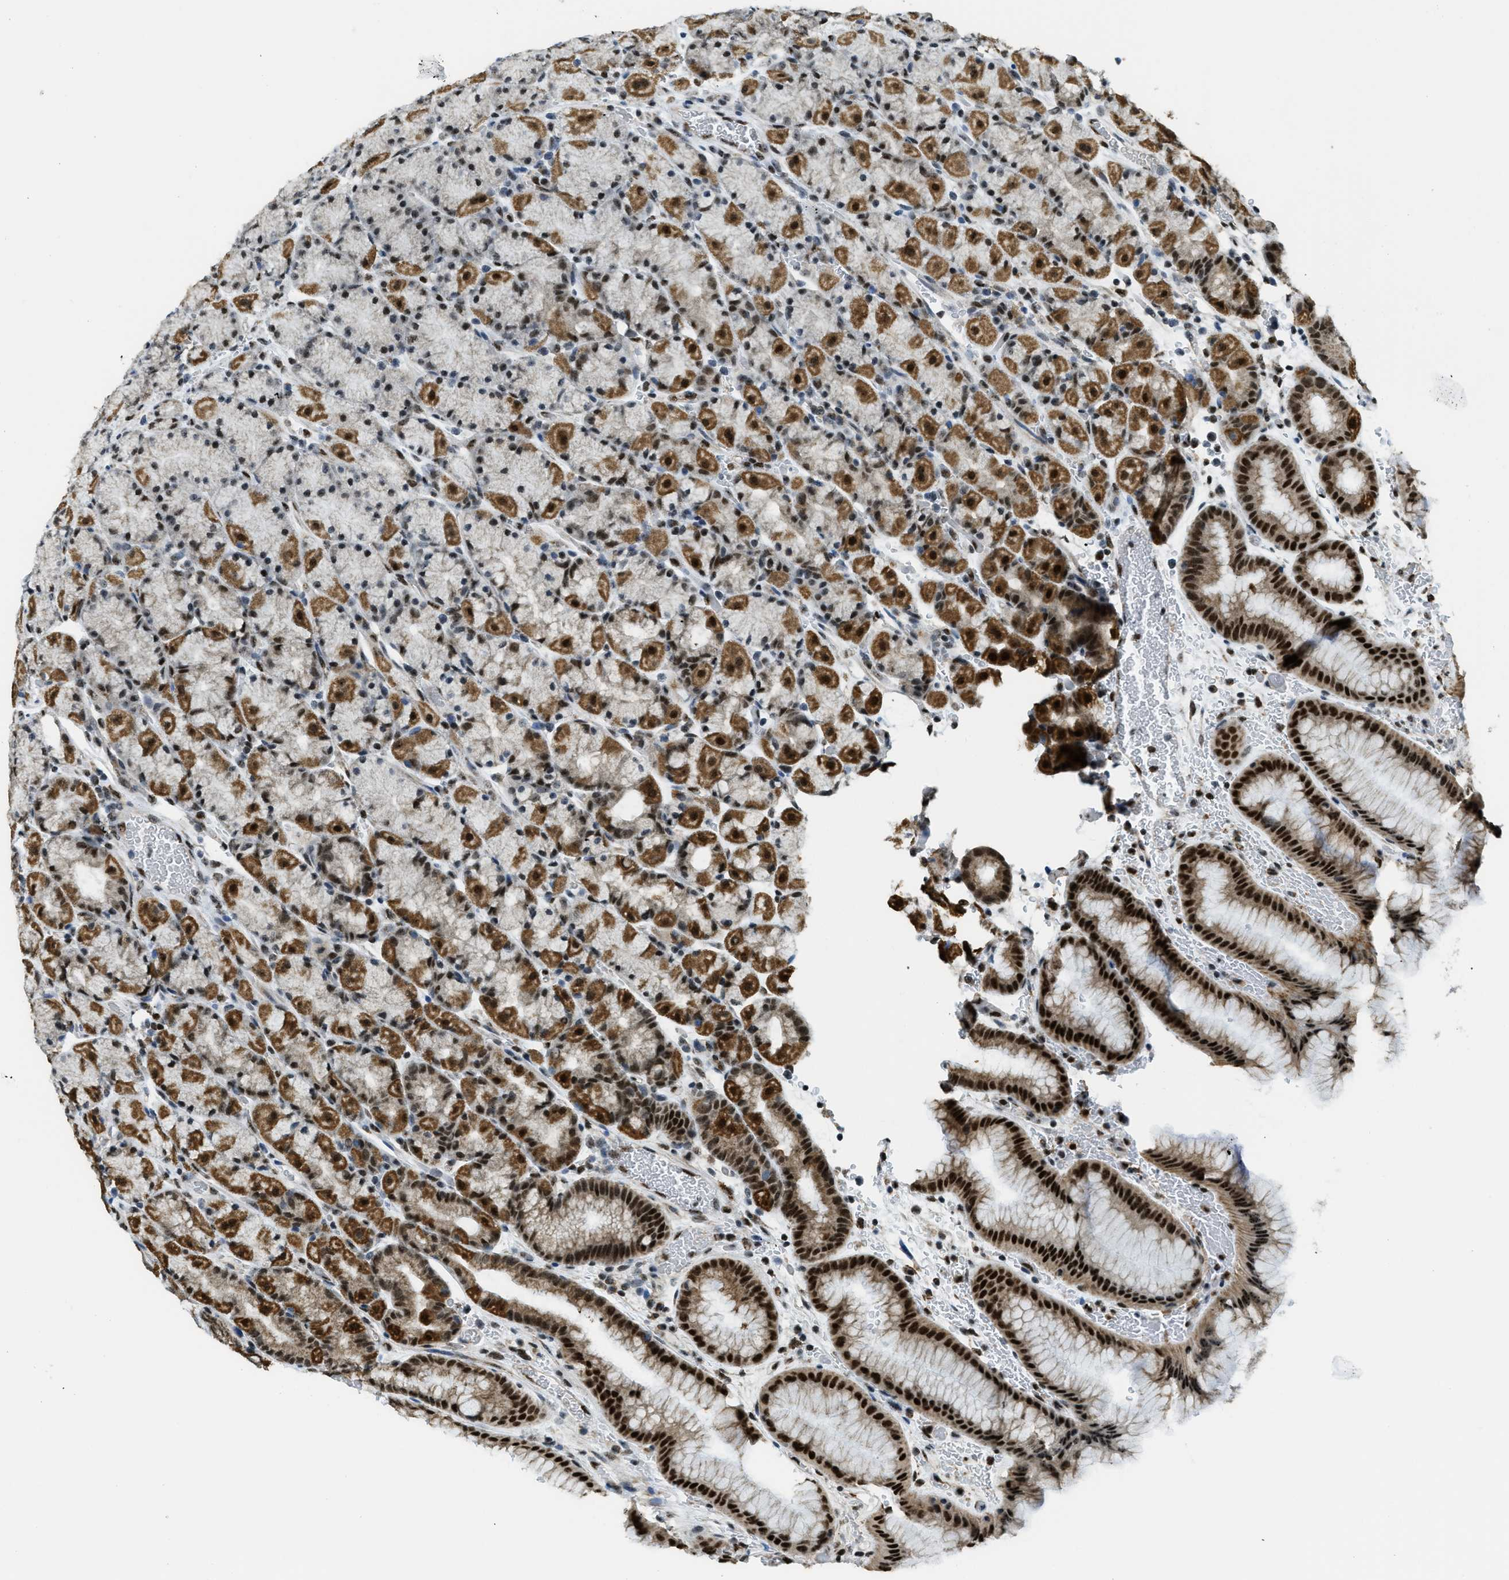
{"staining": {"intensity": "strong", "quantity": "25%-75%", "location": "cytoplasmic/membranous,nuclear"}, "tissue": "stomach", "cell_type": "Glandular cells", "image_type": "normal", "snomed": [{"axis": "morphology", "description": "Normal tissue, NOS"}, {"axis": "morphology", "description": "Carcinoid, malignant, NOS"}, {"axis": "topography", "description": "Stomach, upper"}], "caption": "Immunohistochemistry (IHC) of benign stomach shows high levels of strong cytoplasmic/membranous,nuclear expression in about 25%-75% of glandular cells.", "gene": "SP100", "patient": {"sex": "male", "age": 39}}